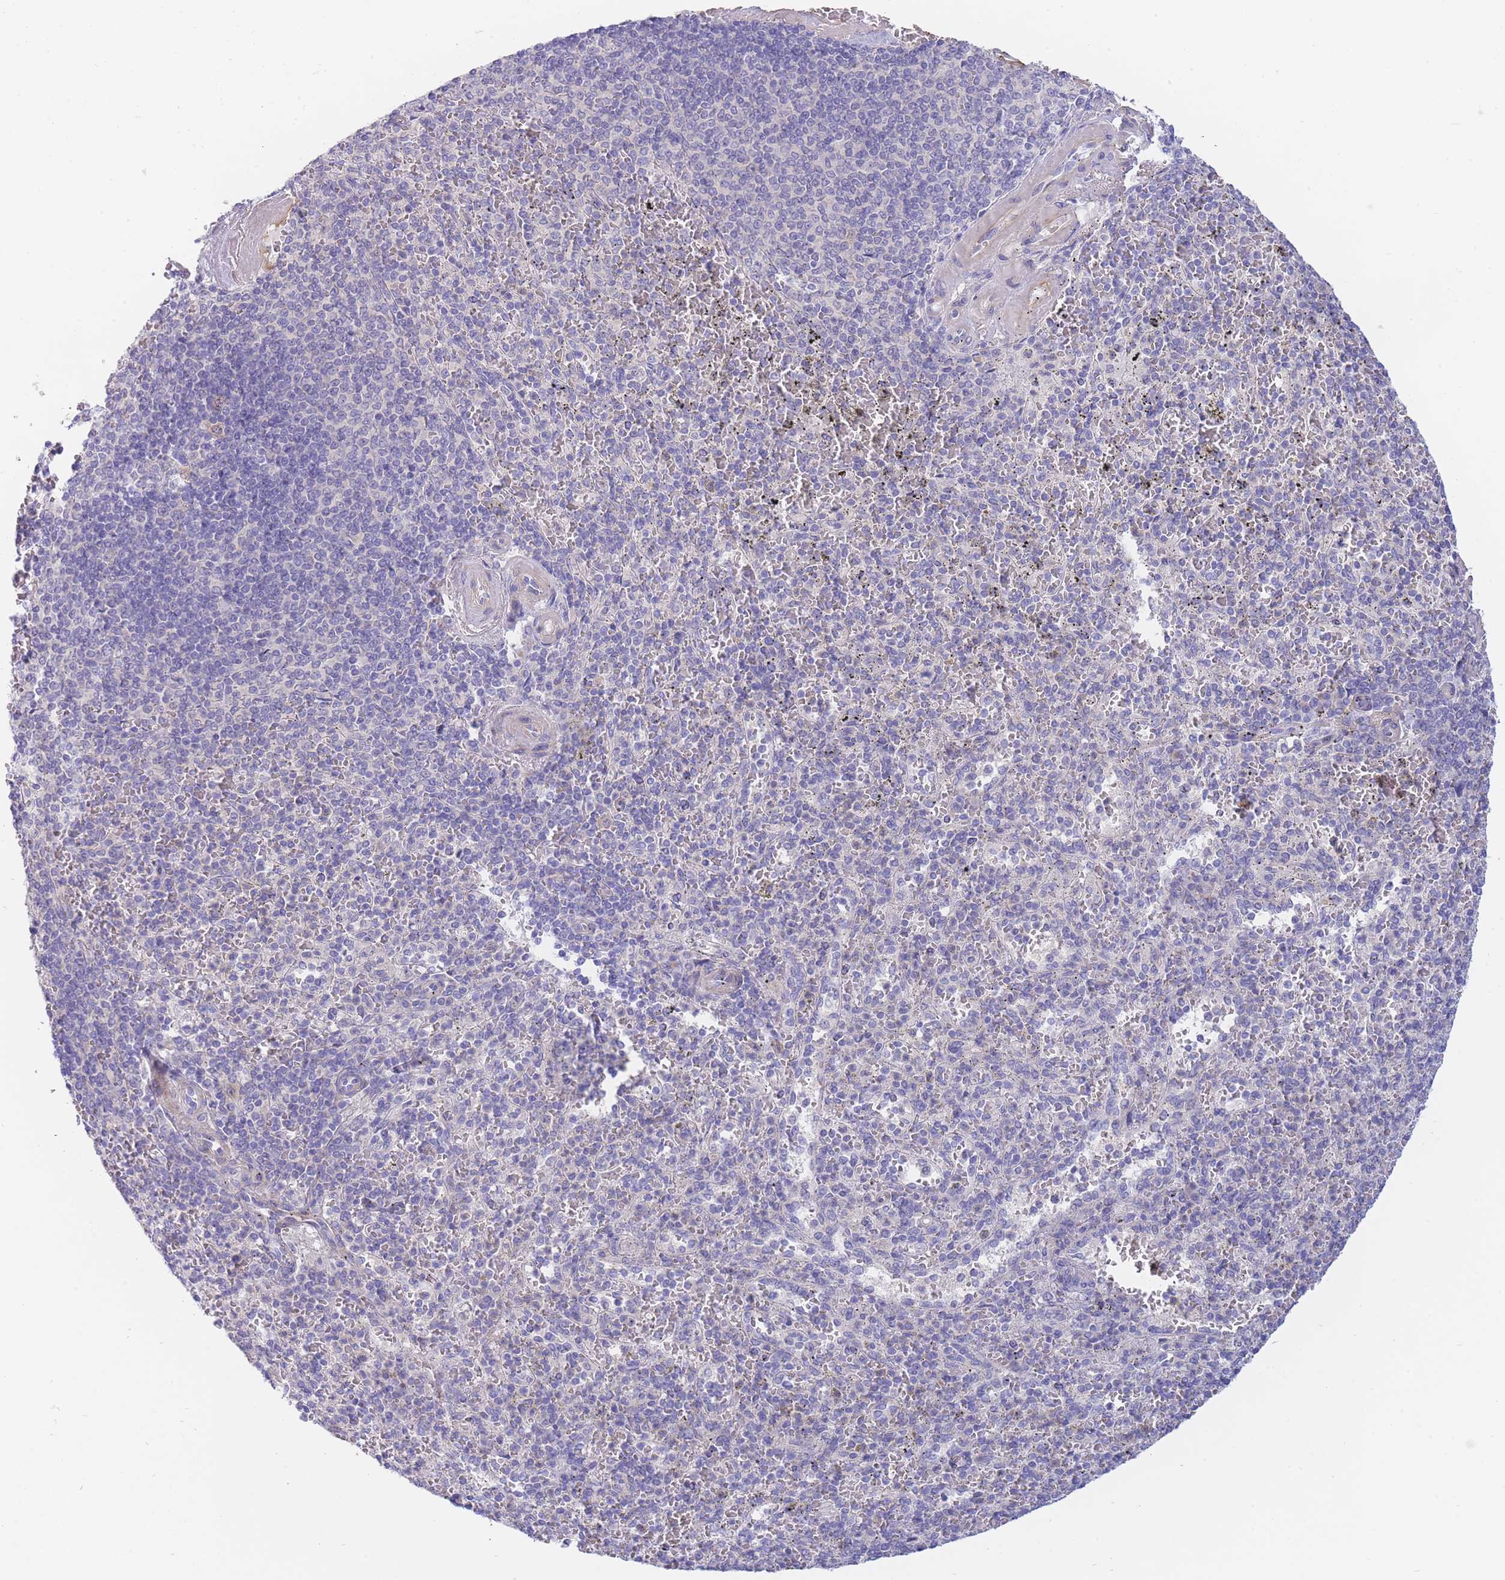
{"staining": {"intensity": "negative", "quantity": "none", "location": "none"}, "tissue": "spleen", "cell_type": "Cells in red pulp", "image_type": "normal", "snomed": [{"axis": "morphology", "description": "Normal tissue, NOS"}, {"axis": "topography", "description": "Spleen"}], "caption": "The micrograph exhibits no staining of cells in red pulp in unremarkable spleen.", "gene": "SUGT1", "patient": {"sex": "male", "age": 82}}